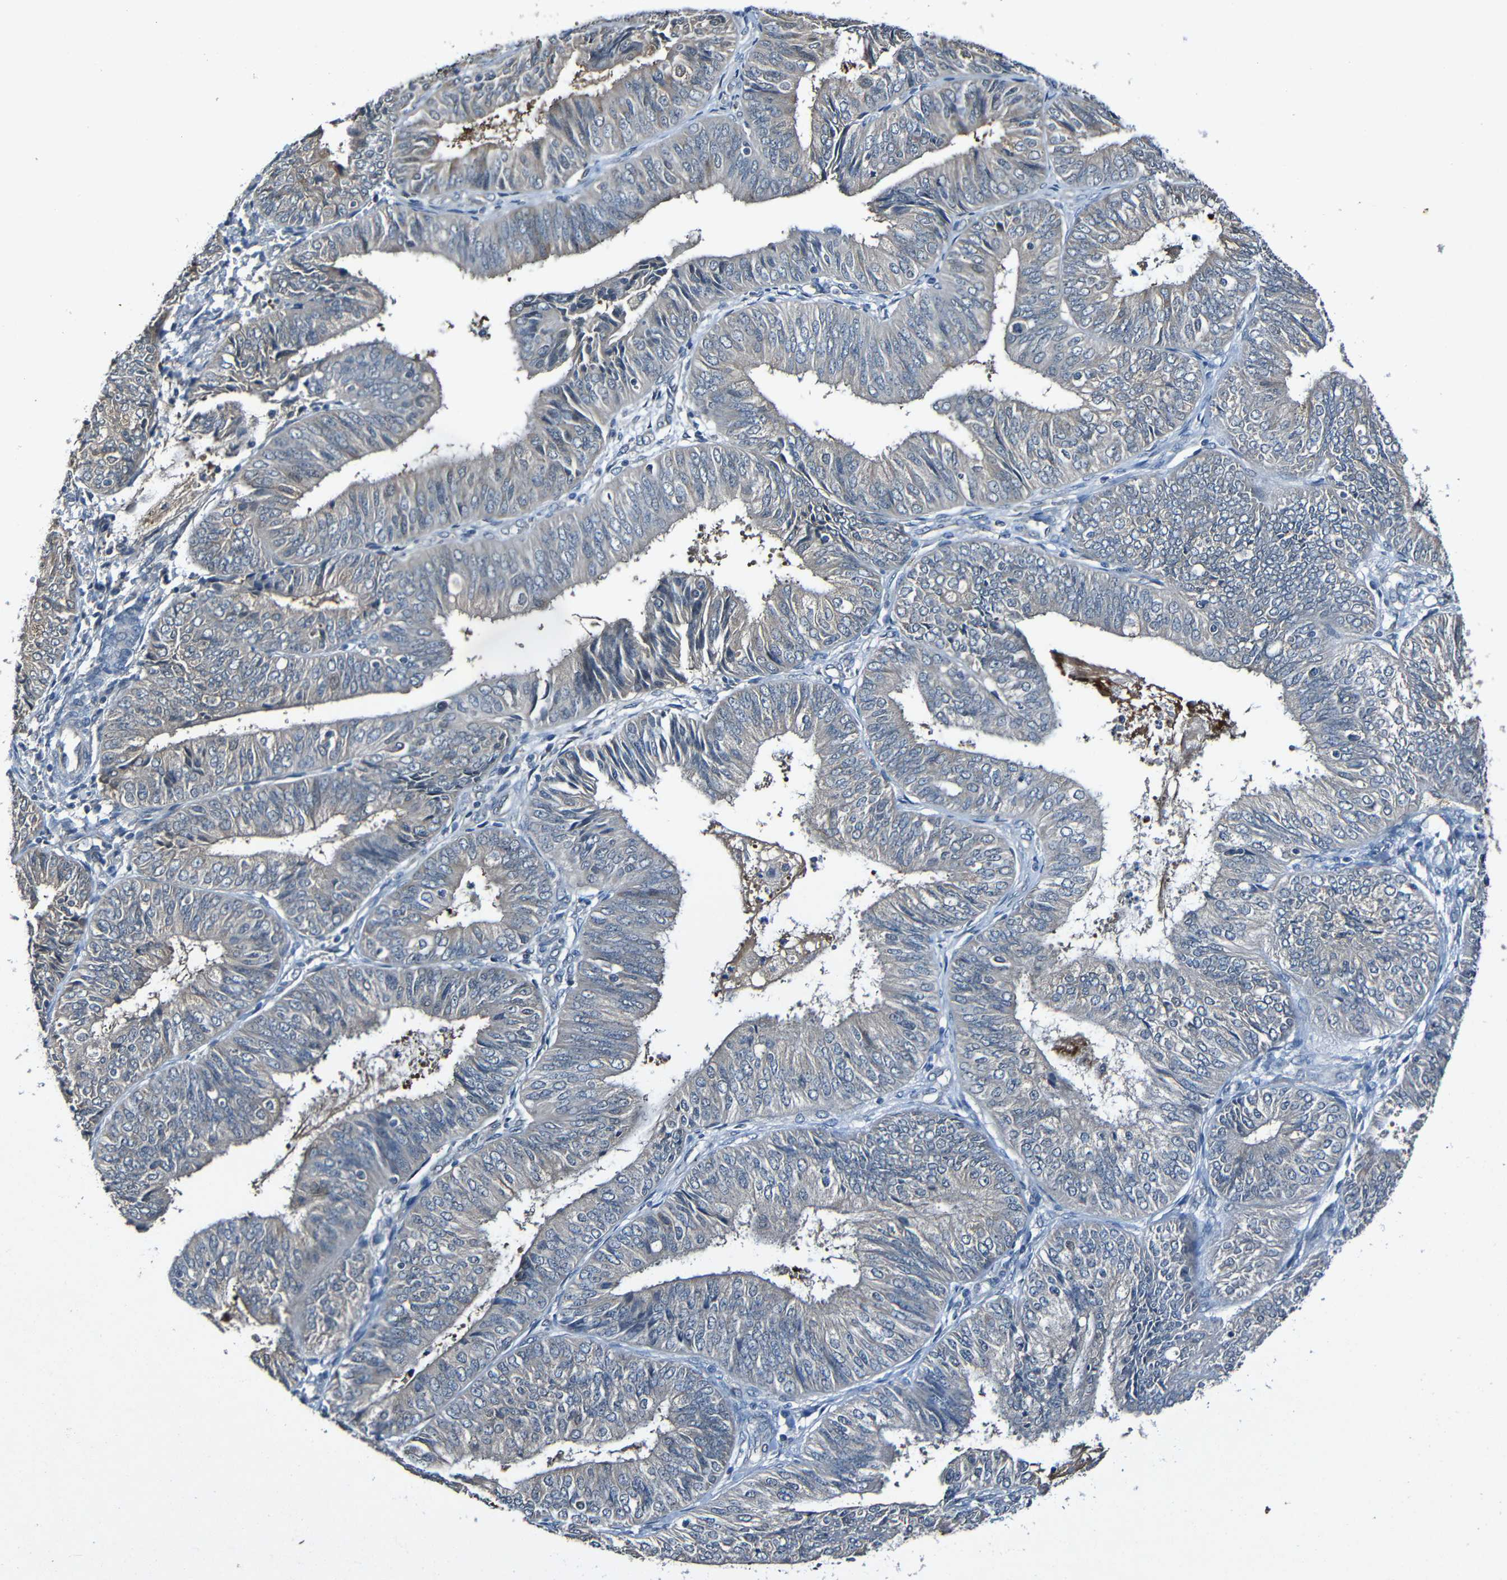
{"staining": {"intensity": "negative", "quantity": "none", "location": "none"}, "tissue": "endometrial cancer", "cell_type": "Tumor cells", "image_type": "cancer", "snomed": [{"axis": "morphology", "description": "Adenocarcinoma, NOS"}, {"axis": "topography", "description": "Endometrium"}], "caption": "Immunohistochemical staining of endometrial cancer exhibits no significant positivity in tumor cells.", "gene": "LRRC70", "patient": {"sex": "female", "age": 58}}